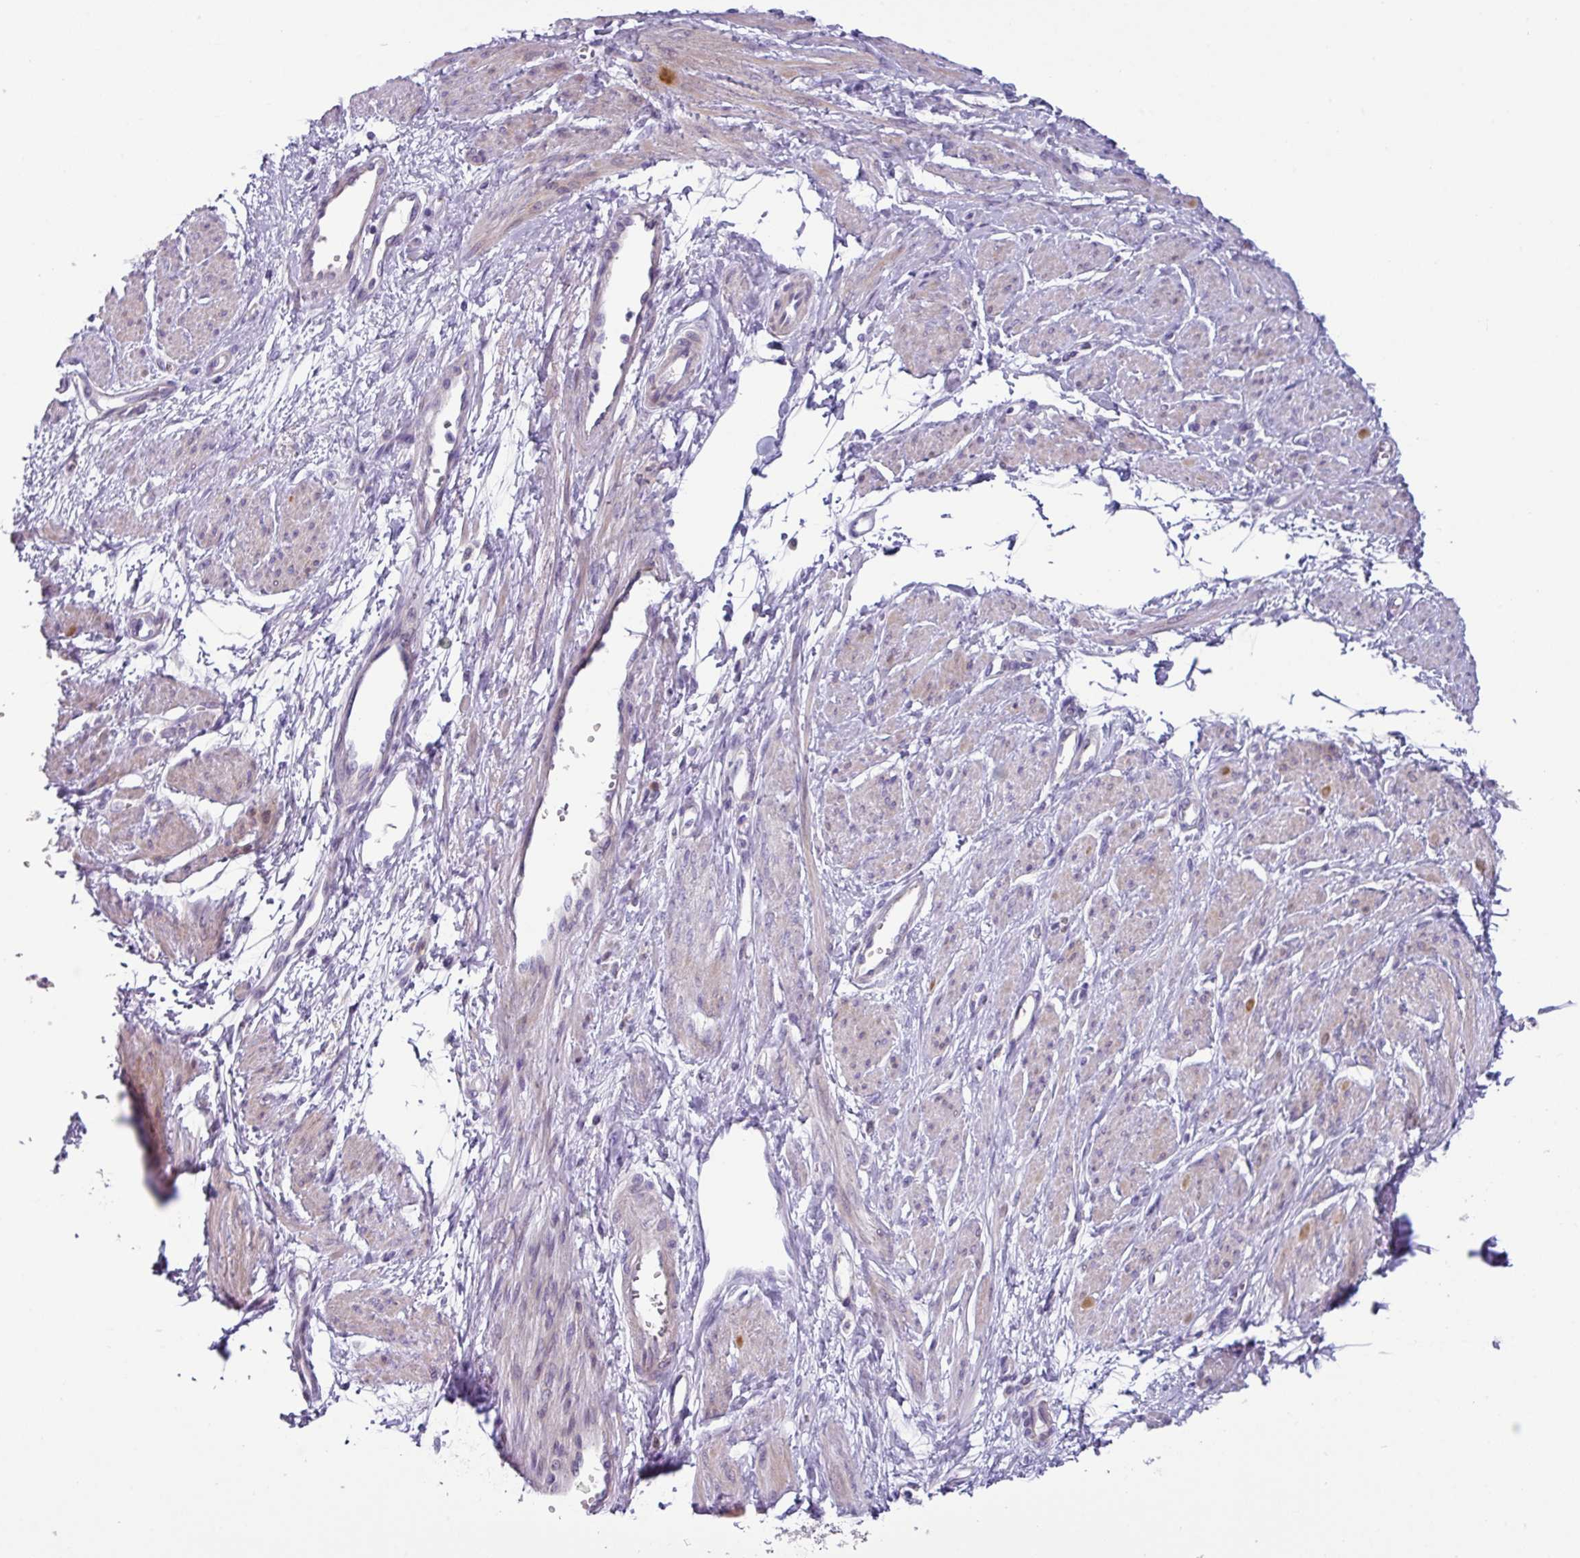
{"staining": {"intensity": "weak", "quantity": "<25%", "location": "cytoplasmic/membranous"}, "tissue": "smooth muscle", "cell_type": "Smooth muscle cells", "image_type": "normal", "snomed": [{"axis": "morphology", "description": "Normal tissue, NOS"}, {"axis": "topography", "description": "Smooth muscle"}, {"axis": "topography", "description": "Uterus"}], "caption": "High magnification brightfield microscopy of unremarkable smooth muscle stained with DAB (3,3'-diaminobenzidine) (brown) and counterstained with hematoxylin (blue): smooth muscle cells show no significant staining. The staining is performed using DAB (3,3'-diaminobenzidine) brown chromogen with nuclei counter-stained in using hematoxylin.", "gene": "RGS16", "patient": {"sex": "female", "age": 39}}